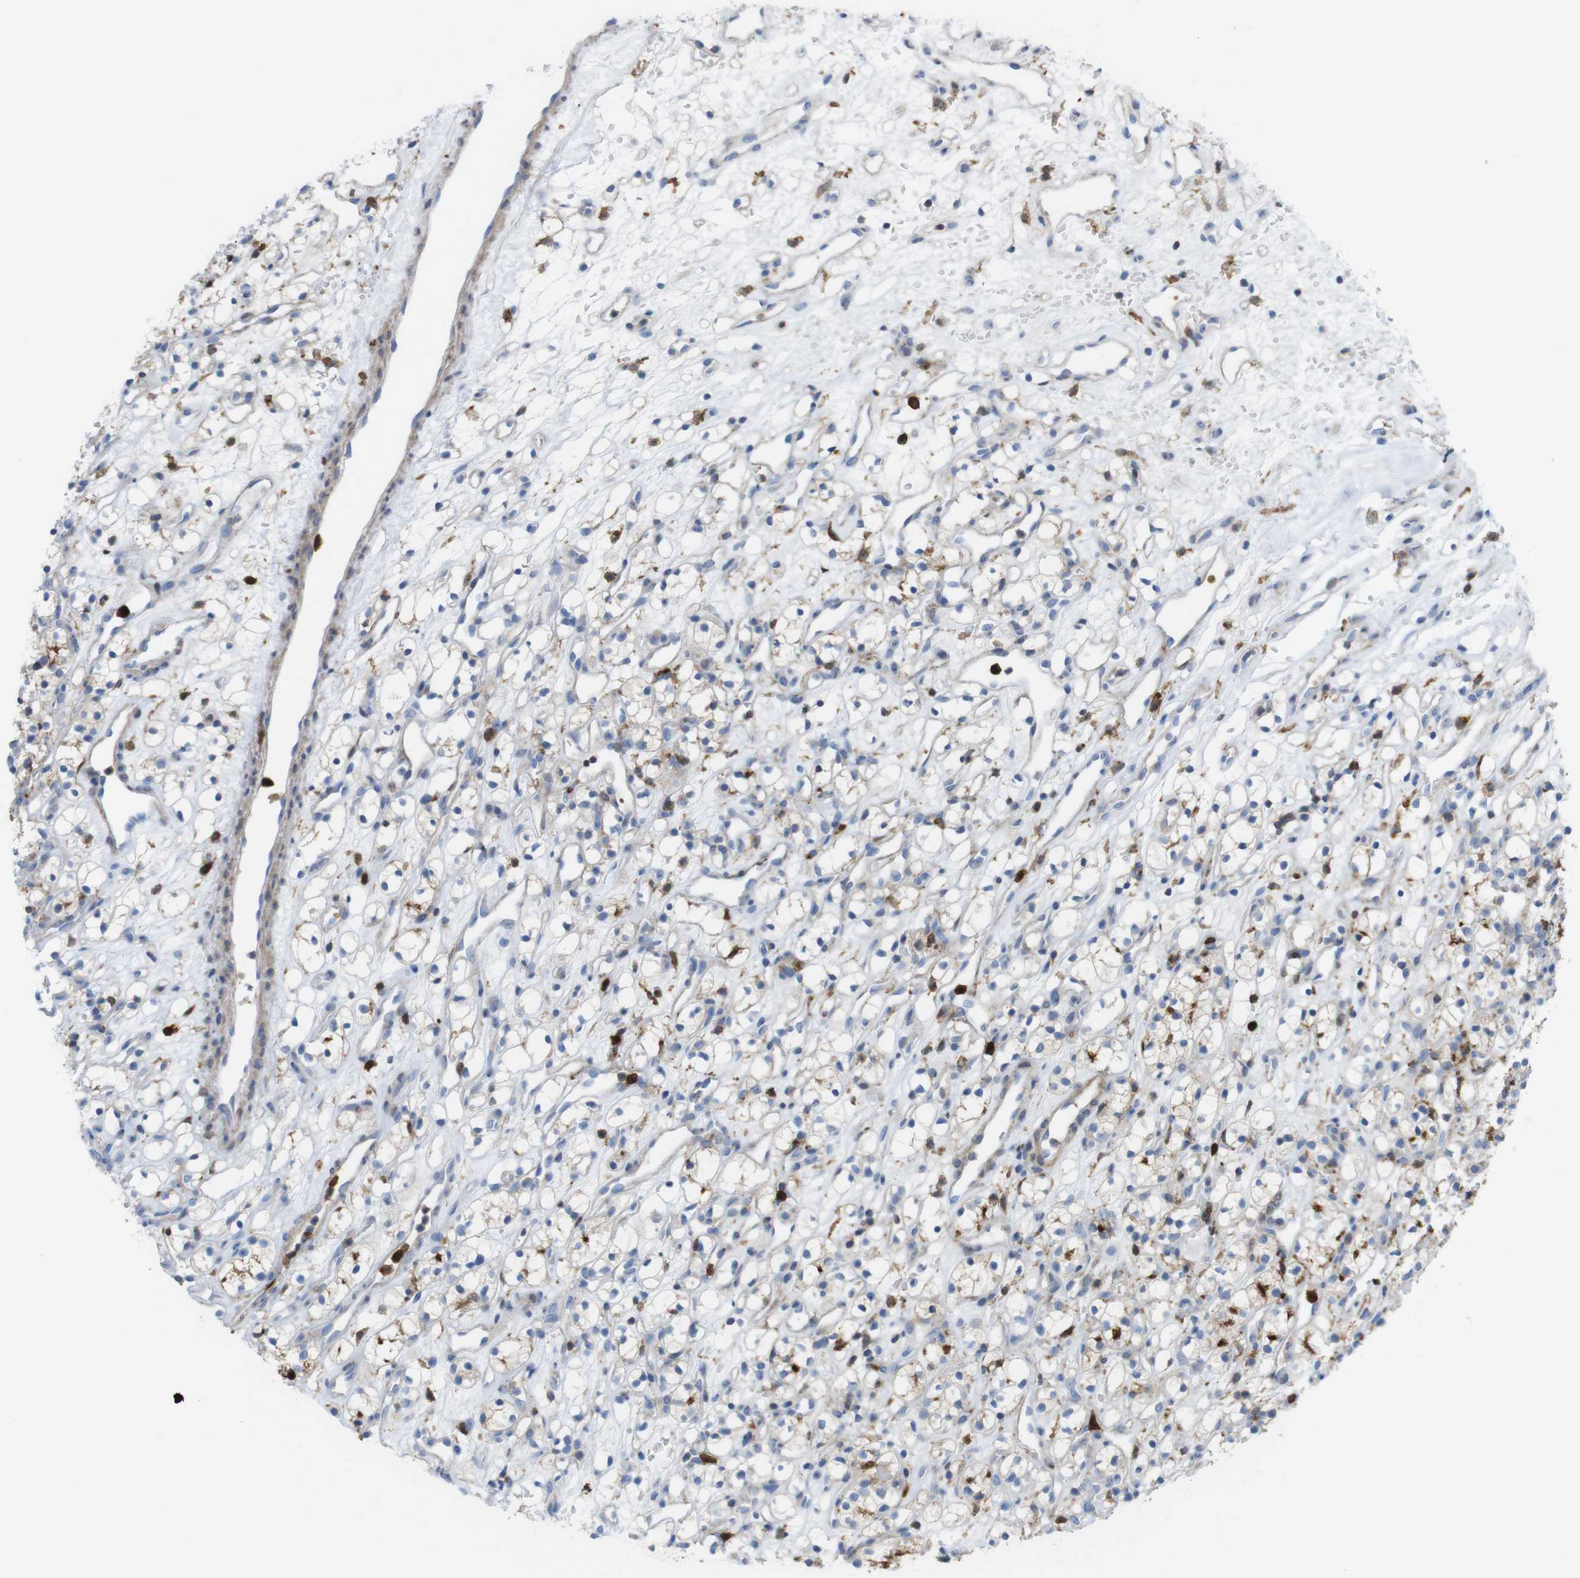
{"staining": {"intensity": "strong", "quantity": "<25%", "location": "cytoplasmic/membranous"}, "tissue": "renal cancer", "cell_type": "Tumor cells", "image_type": "cancer", "snomed": [{"axis": "morphology", "description": "Adenocarcinoma, NOS"}, {"axis": "topography", "description": "Kidney"}], "caption": "An image showing strong cytoplasmic/membranous expression in approximately <25% of tumor cells in adenocarcinoma (renal), as visualized by brown immunohistochemical staining.", "gene": "PRKCD", "patient": {"sex": "female", "age": 60}}